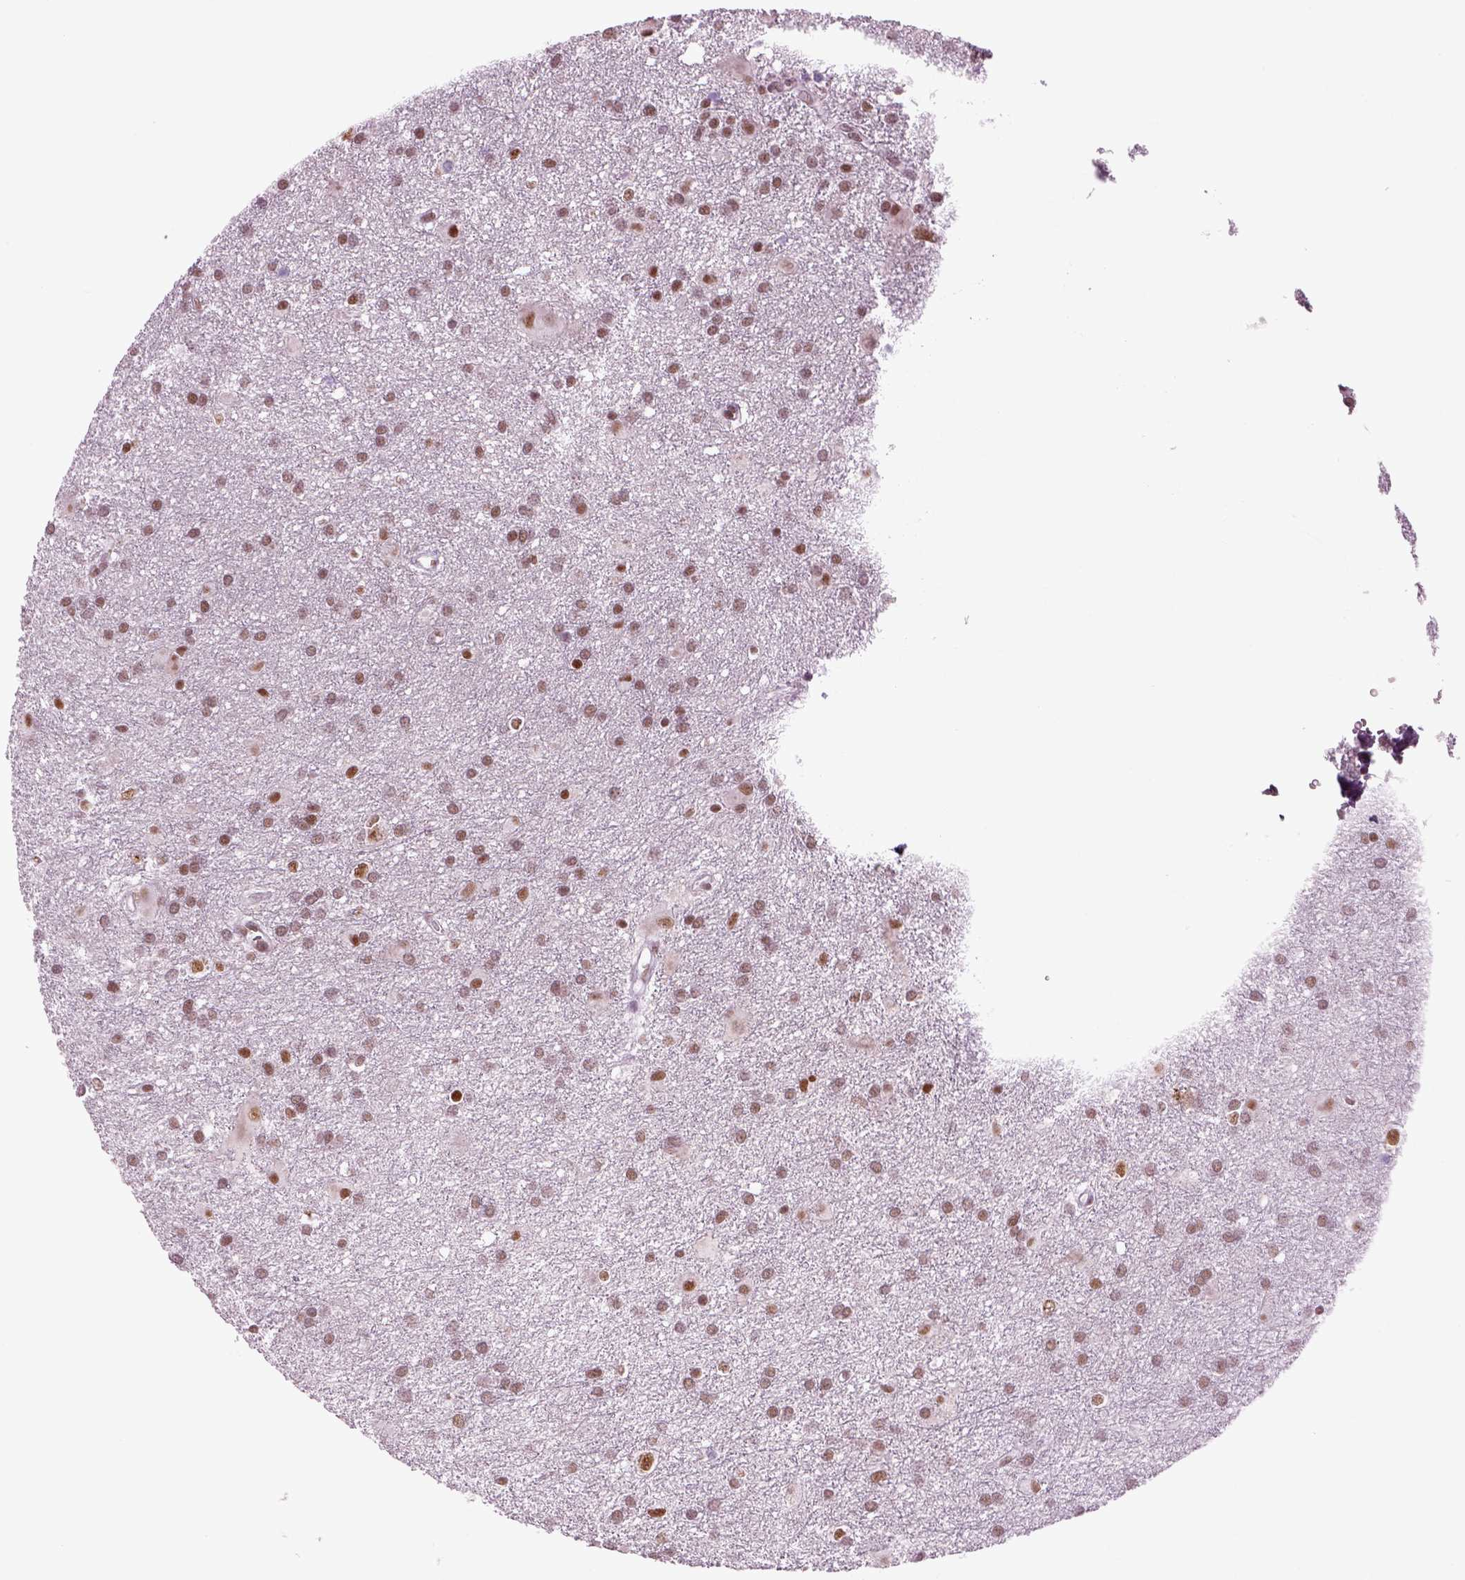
{"staining": {"intensity": "weak", "quantity": "<25%", "location": "nuclear"}, "tissue": "glioma", "cell_type": "Tumor cells", "image_type": "cancer", "snomed": [{"axis": "morphology", "description": "Glioma, malignant, Low grade"}, {"axis": "topography", "description": "Brain"}], "caption": "High magnification brightfield microscopy of malignant glioma (low-grade) stained with DAB (3,3'-diaminobenzidine) (brown) and counterstained with hematoxylin (blue): tumor cells show no significant expression. (DAB immunohistochemistry with hematoxylin counter stain).", "gene": "RCOR3", "patient": {"sex": "male", "age": 58}}